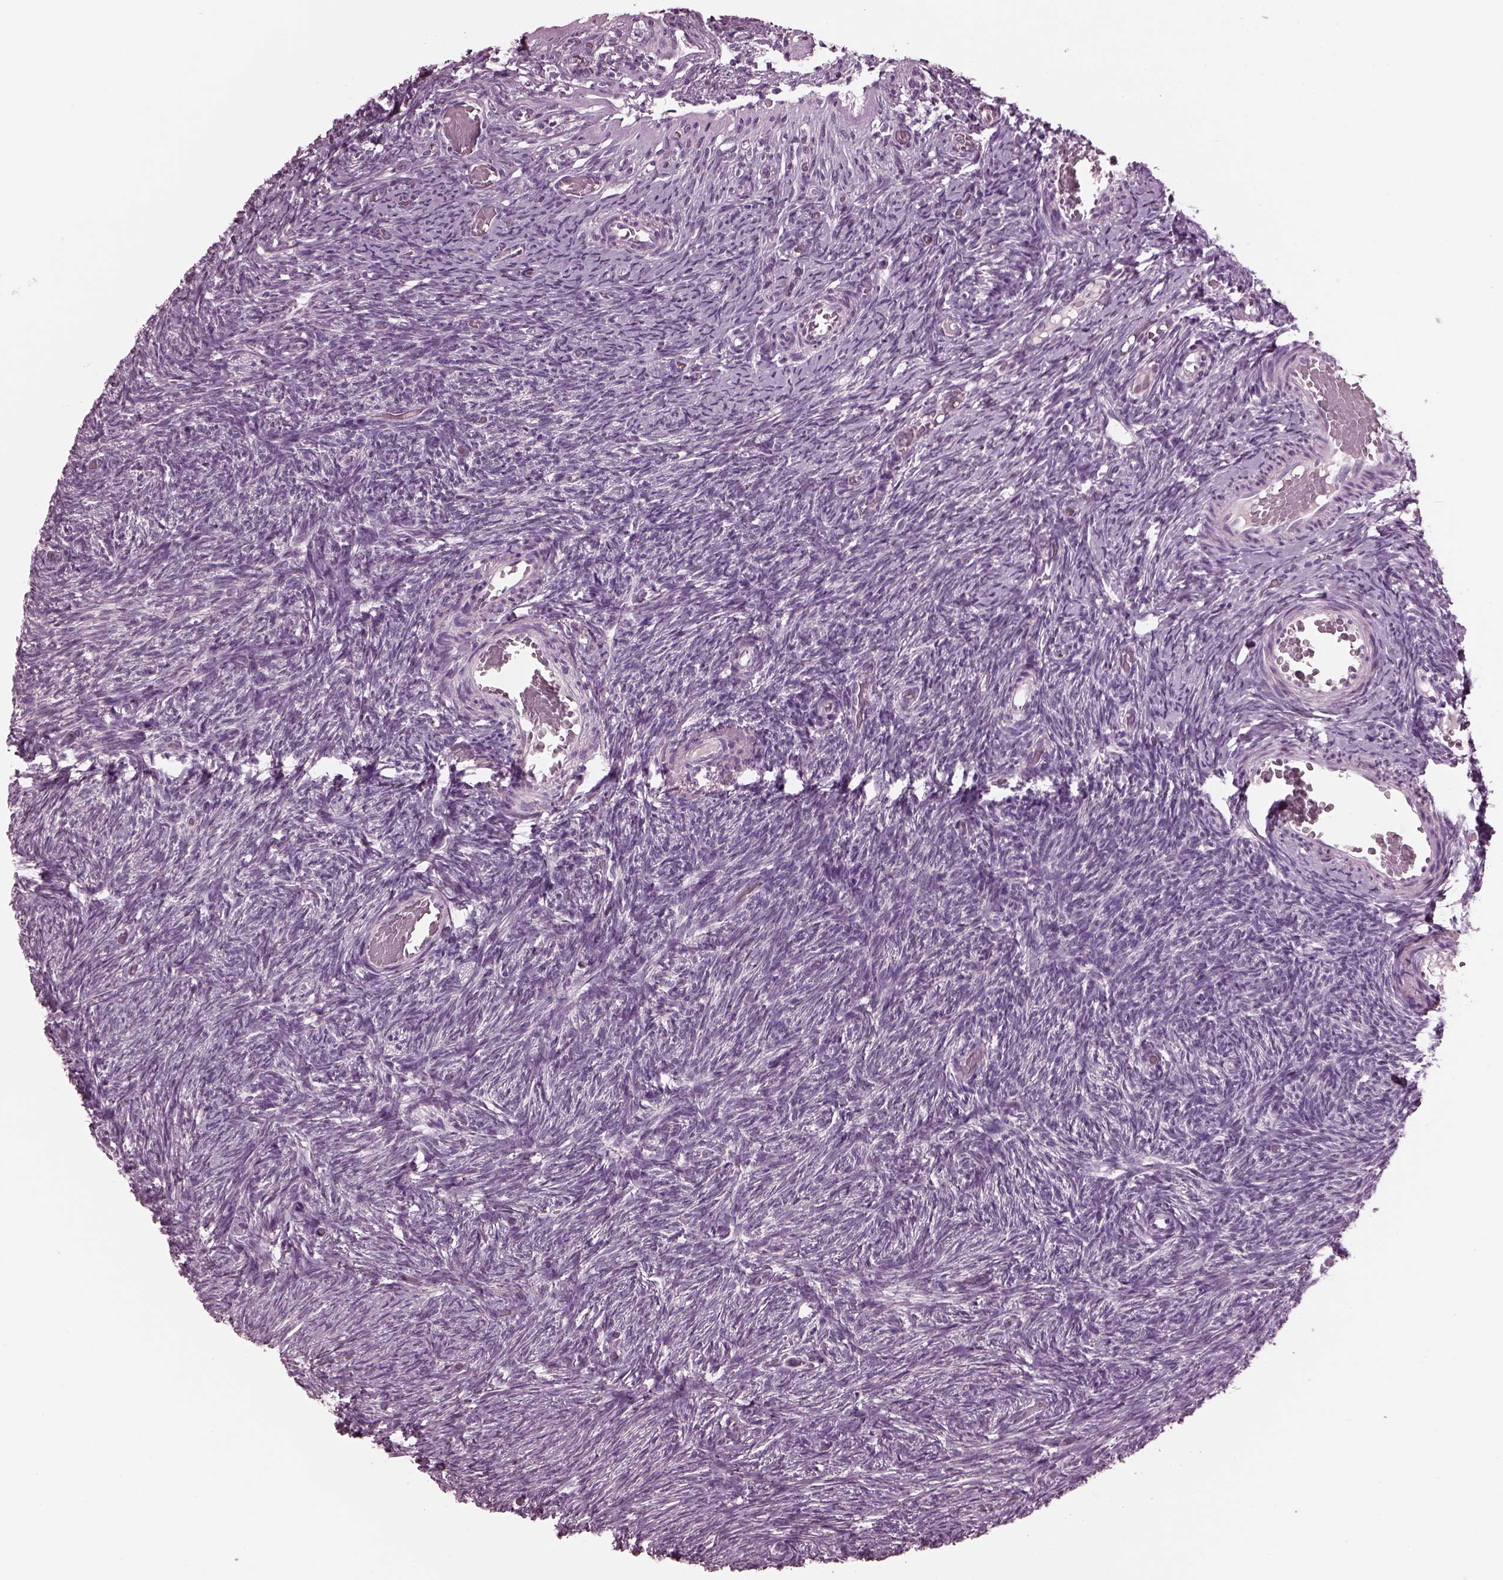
{"staining": {"intensity": "negative", "quantity": "none", "location": "none"}, "tissue": "ovary", "cell_type": "Ovarian stroma cells", "image_type": "normal", "snomed": [{"axis": "morphology", "description": "Normal tissue, NOS"}, {"axis": "topography", "description": "Ovary"}], "caption": "DAB immunohistochemical staining of benign ovary exhibits no significant expression in ovarian stroma cells. Nuclei are stained in blue.", "gene": "MIB2", "patient": {"sex": "female", "age": 39}}